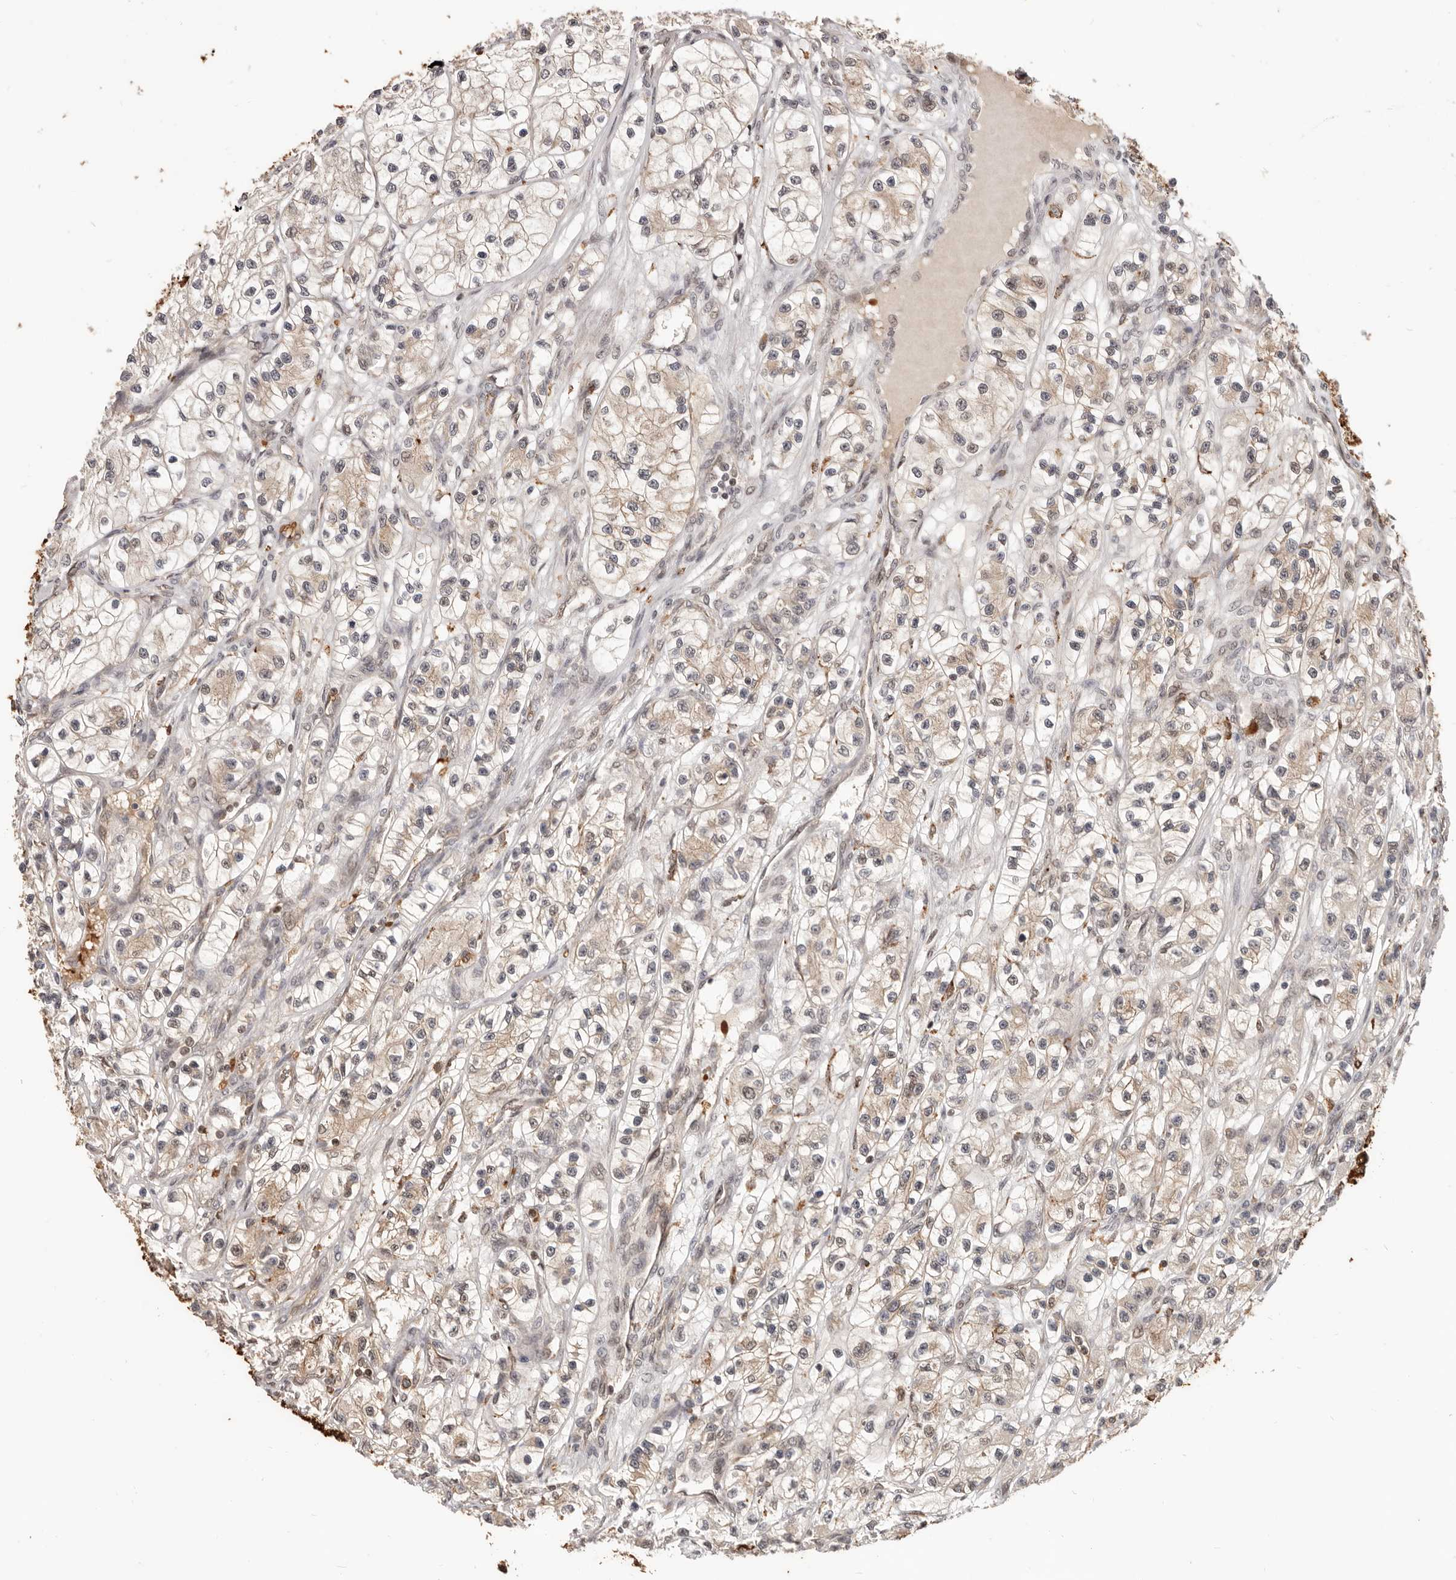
{"staining": {"intensity": "weak", "quantity": "25%-75%", "location": "cytoplasmic/membranous"}, "tissue": "renal cancer", "cell_type": "Tumor cells", "image_type": "cancer", "snomed": [{"axis": "morphology", "description": "Adenocarcinoma, NOS"}, {"axis": "topography", "description": "Kidney"}], "caption": "A photomicrograph showing weak cytoplasmic/membranous positivity in about 25%-75% of tumor cells in renal cancer, as visualized by brown immunohistochemical staining.", "gene": "NCOA3", "patient": {"sex": "female", "age": 57}}